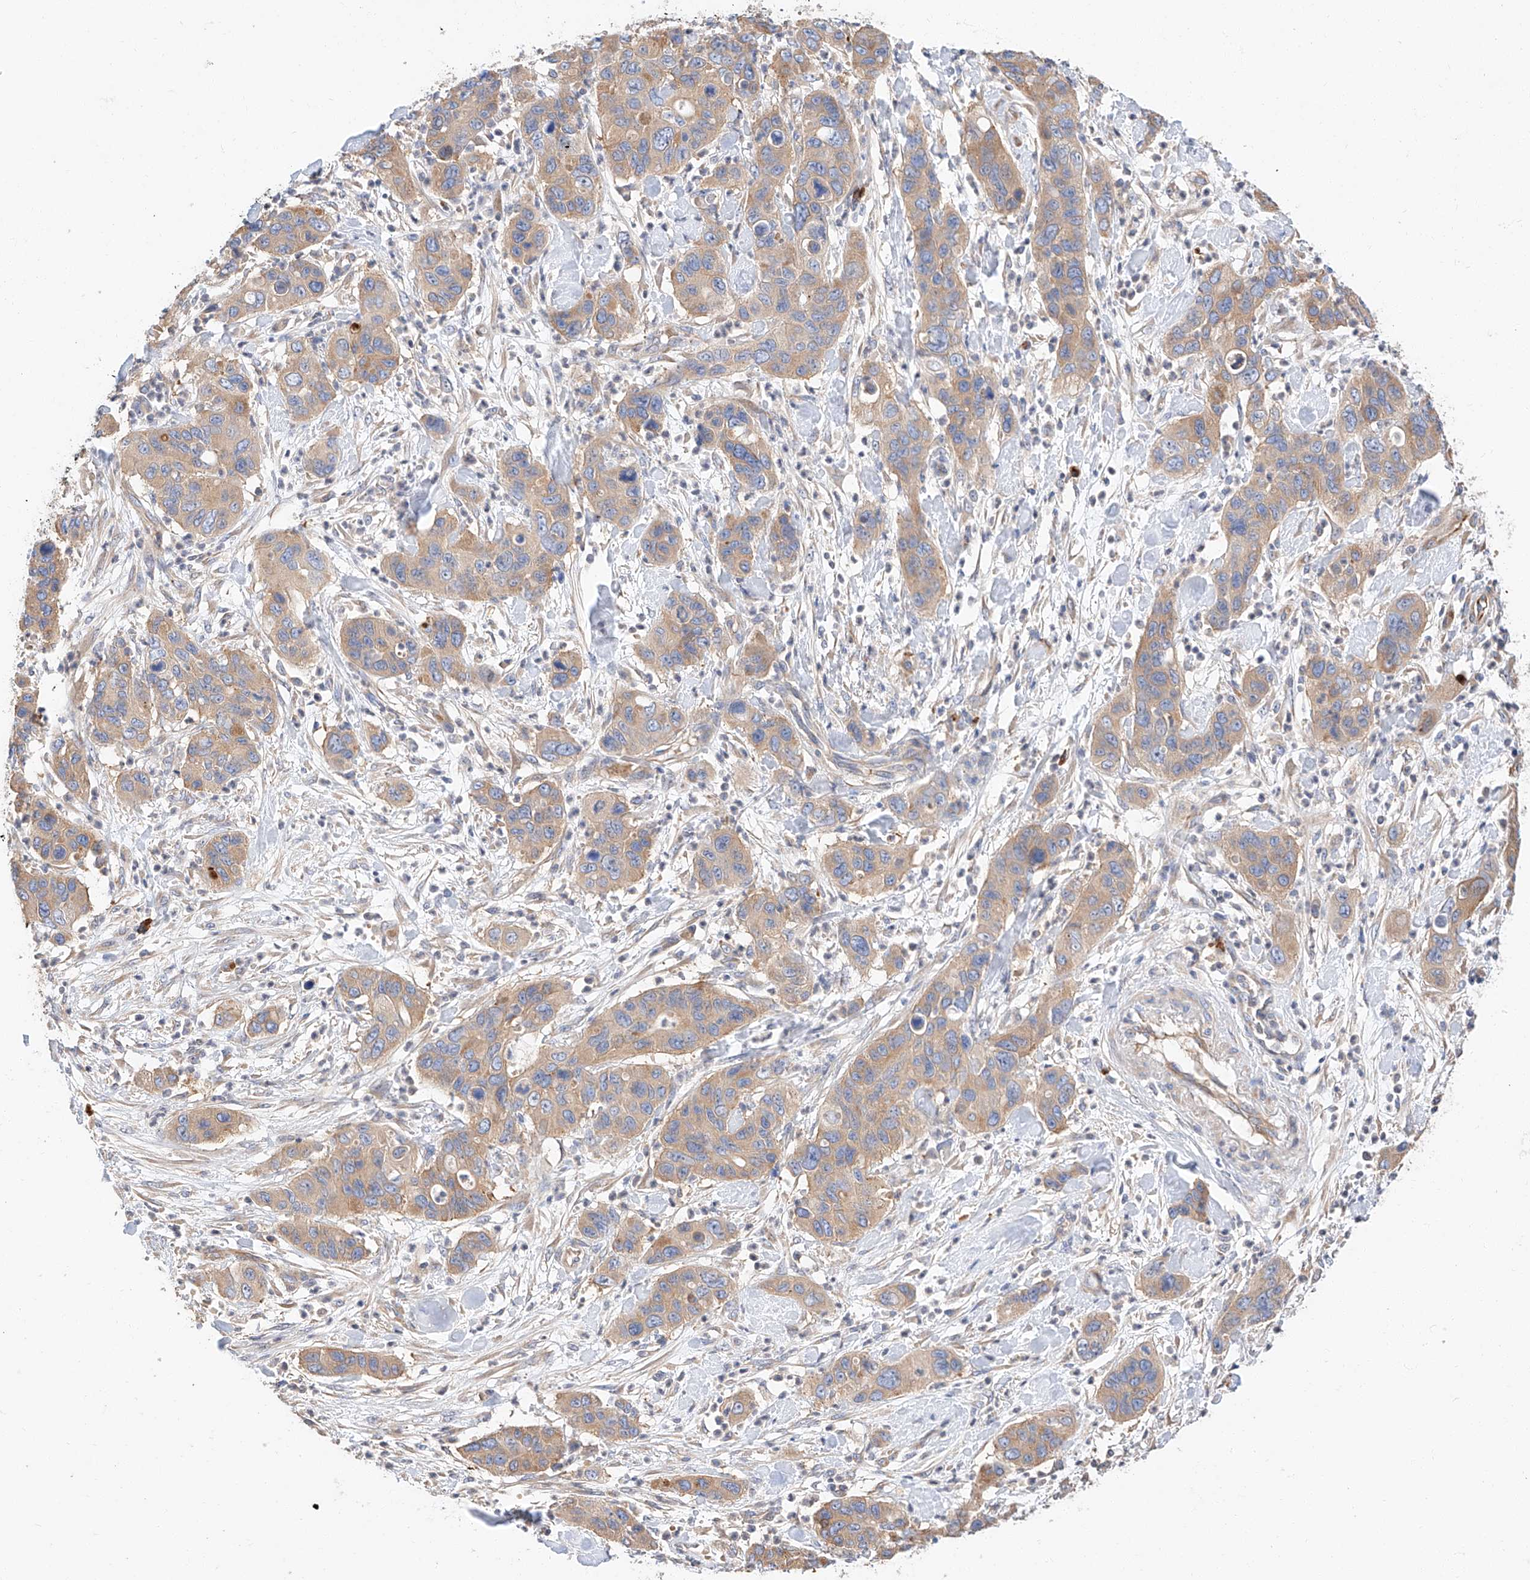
{"staining": {"intensity": "weak", "quantity": ">75%", "location": "cytoplasmic/membranous"}, "tissue": "pancreatic cancer", "cell_type": "Tumor cells", "image_type": "cancer", "snomed": [{"axis": "morphology", "description": "Adenocarcinoma, NOS"}, {"axis": "topography", "description": "Pancreas"}], "caption": "IHC (DAB) staining of human adenocarcinoma (pancreatic) reveals weak cytoplasmic/membranous protein positivity in about >75% of tumor cells. (Brightfield microscopy of DAB IHC at high magnification).", "gene": "GLMN", "patient": {"sex": "female", "age": 71}}